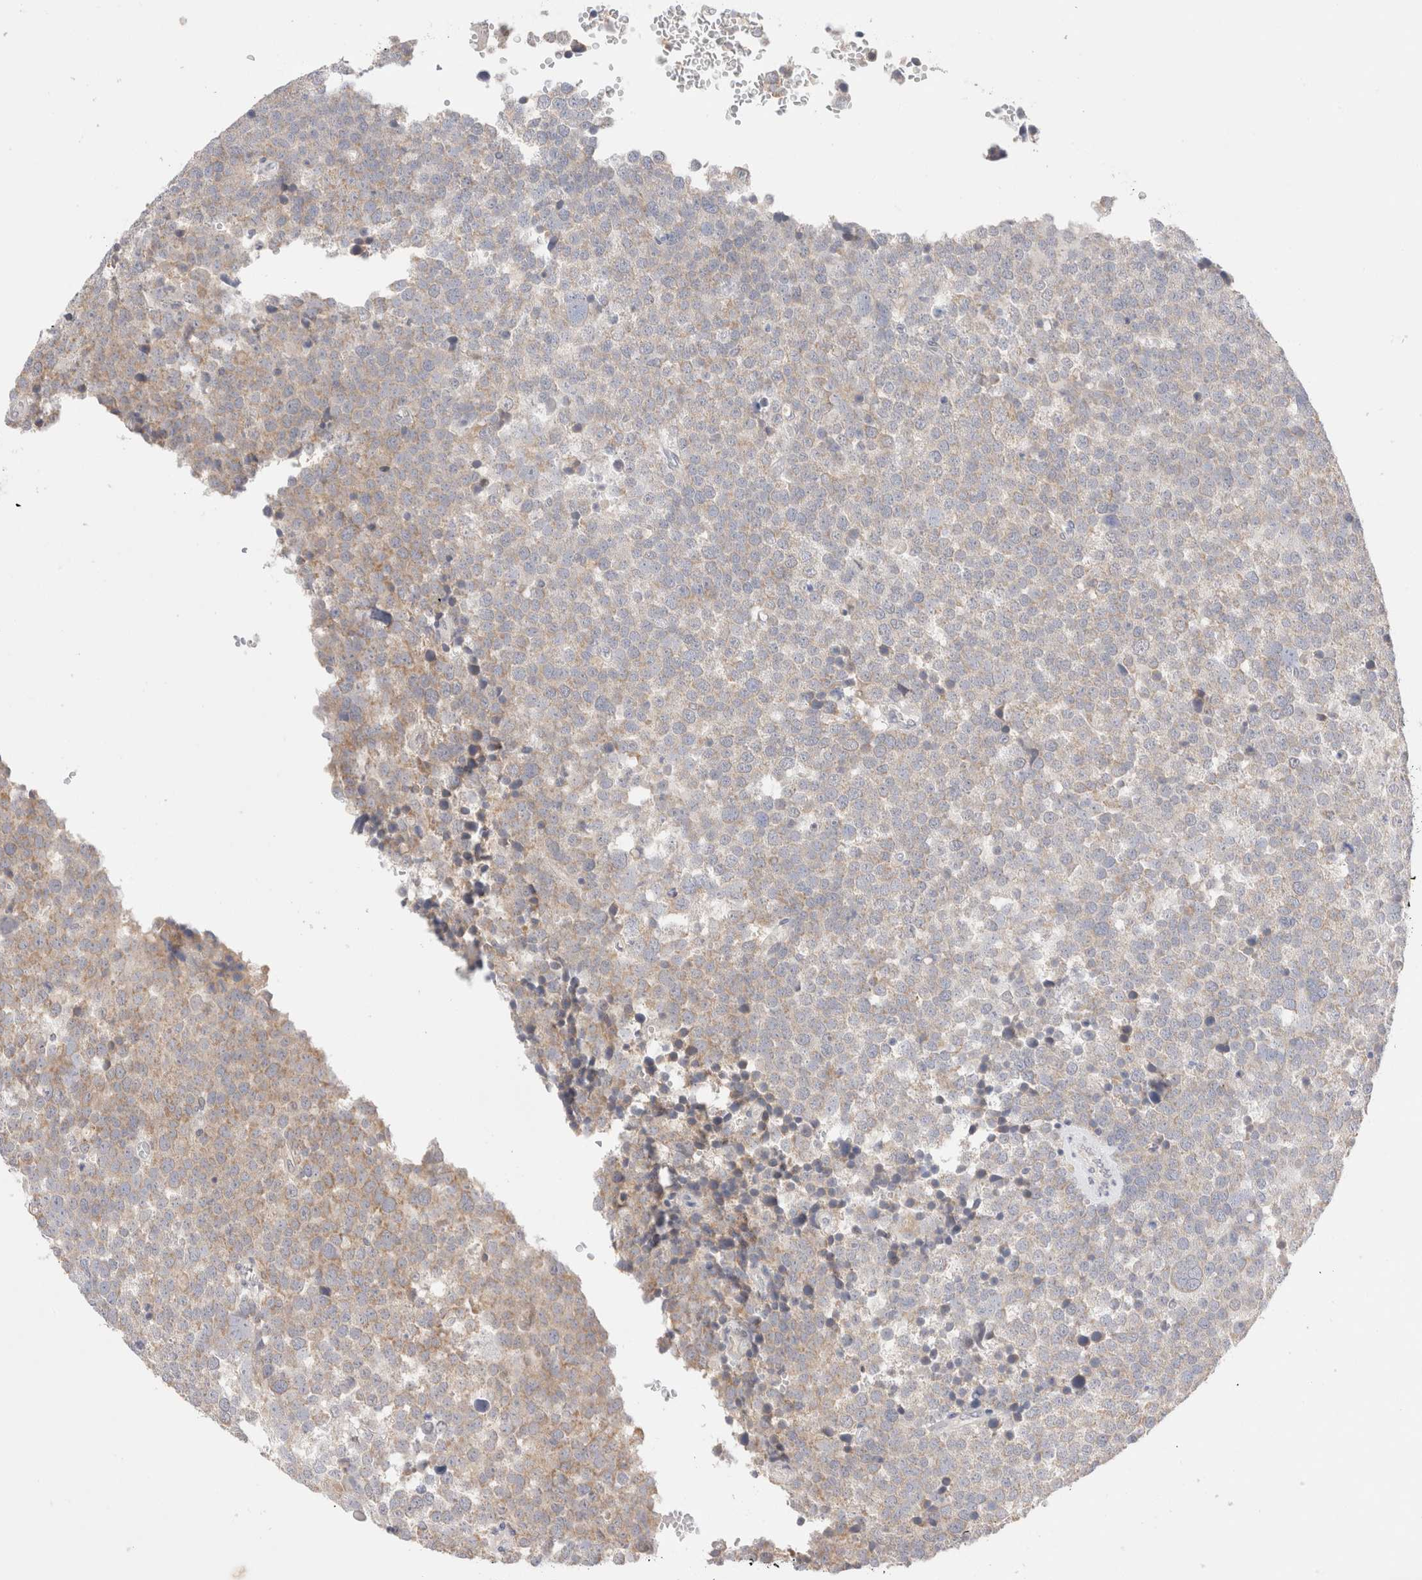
{"staining": {"intensity": "weak", "quantity": "25%-75%", "location": "cytoplasmic/membranous"}, "tissue": "testis cancer", "cell_type": "Tumor cells", "image_type": "cancer", "snomed": [{"axis": "morphology", "description": "Seminoma, NOS"}, {"axis": "topography", "description": "Testis"}], "caption": "Testis cancer stained with DAB (3,3'-diaminobenzidine) immunohistochemistry (IHC) exhibits low levels of weak cytoplasmic/membranous positivity in about 25%-75% of tumor cells. The protein is shown in brown color, while the nuclei are stained blue.", "gene": "SPATA20", "patient": {"sex": "male", "age": 71}}